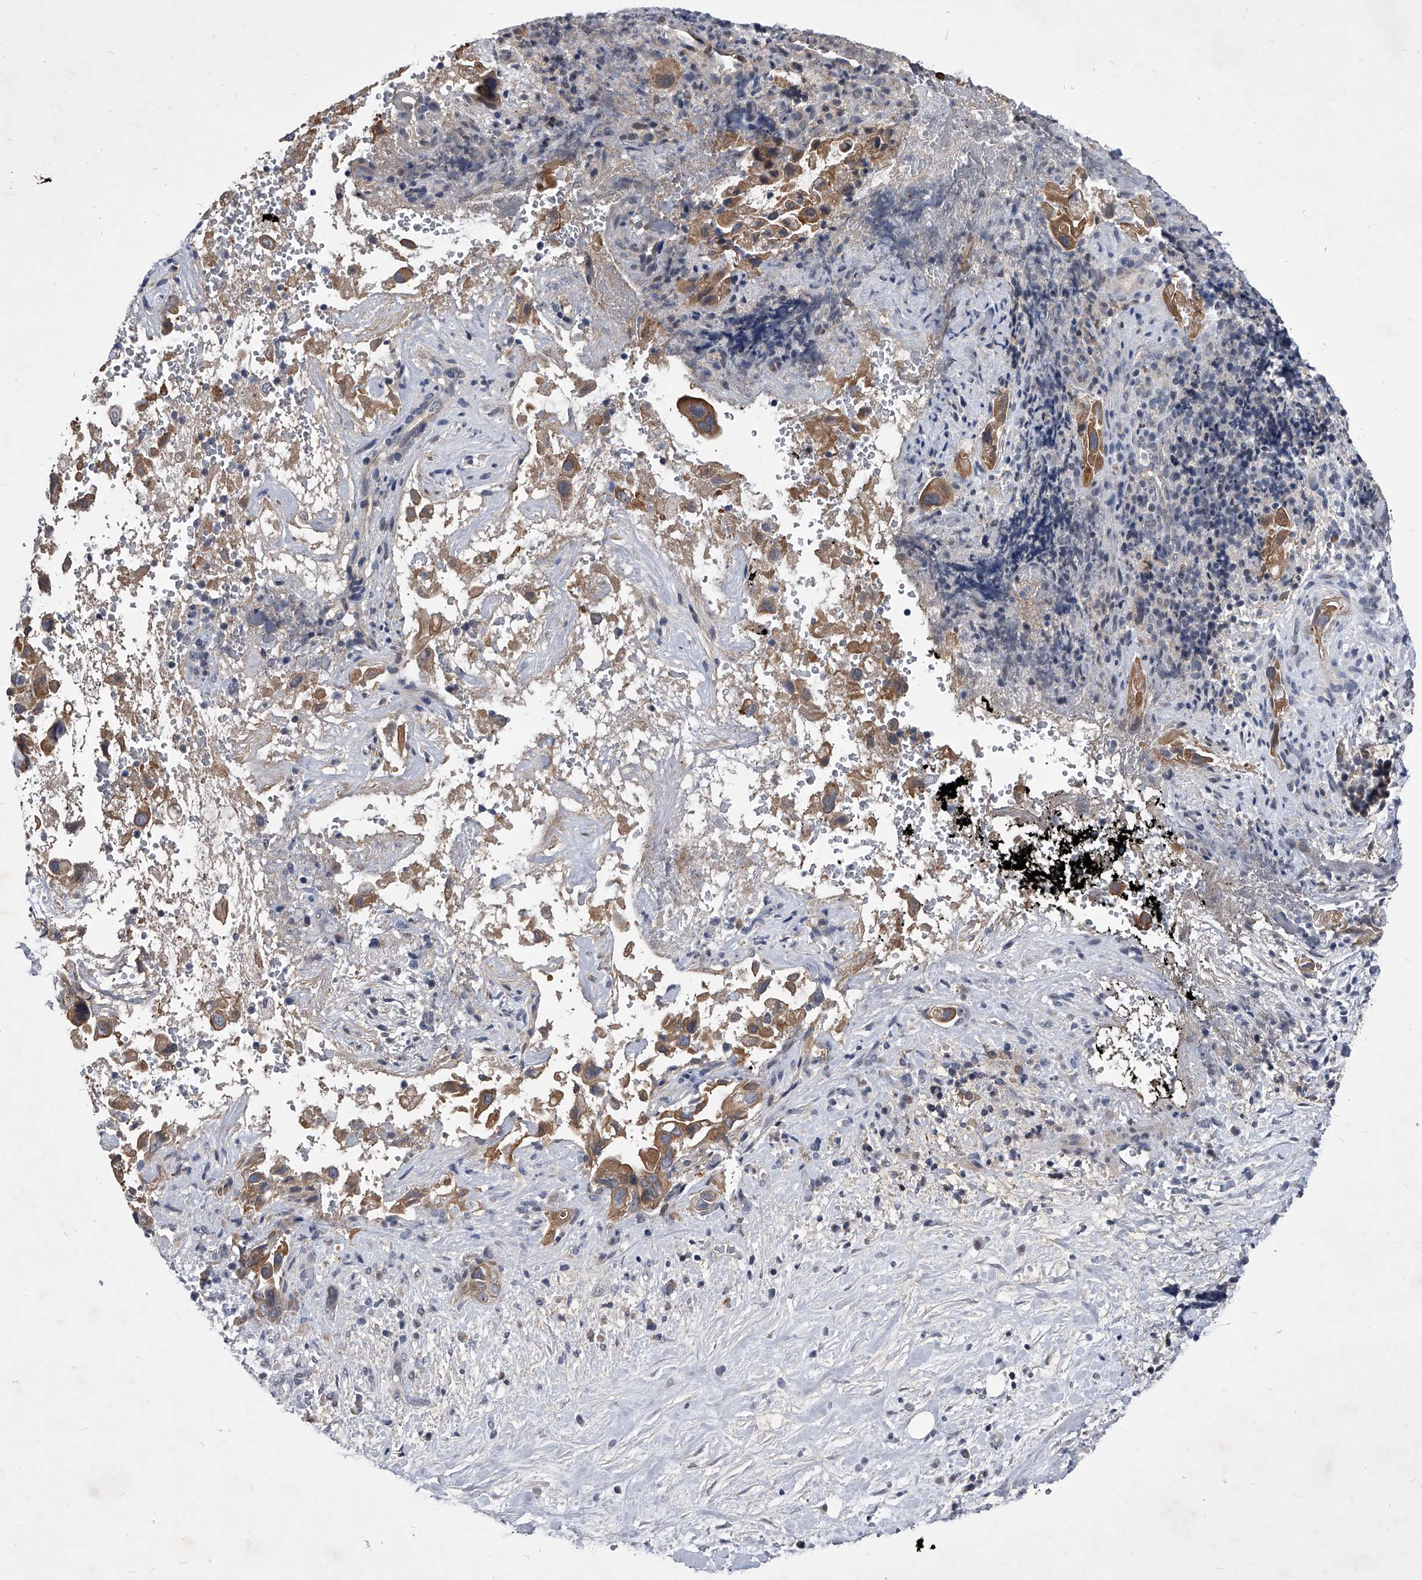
{"staining": {"intensity": "moderate", "quantity": "<25%", "location": "cytoplasmic/membranous"}, "tissue": "pancreatic cancer", "cell_type": "Tumor cells", "image_type": "cancer", "snomed": [{"axis": "morphology", "description": "Inflammation, NOS"}, {"axis": "morphology", "description": "Adenocarcinoma, NOS"}, {"axis": "topography", "description": "Pancreas"}], "caption": "This is an image of IHC staining of adenocarcinoma (pancreatic), which shows moderate staining in the cytoplasmic/membranous of tumor cells.", "gene": "ZNF76", "patient": {"sex": "female", "age": 56}}